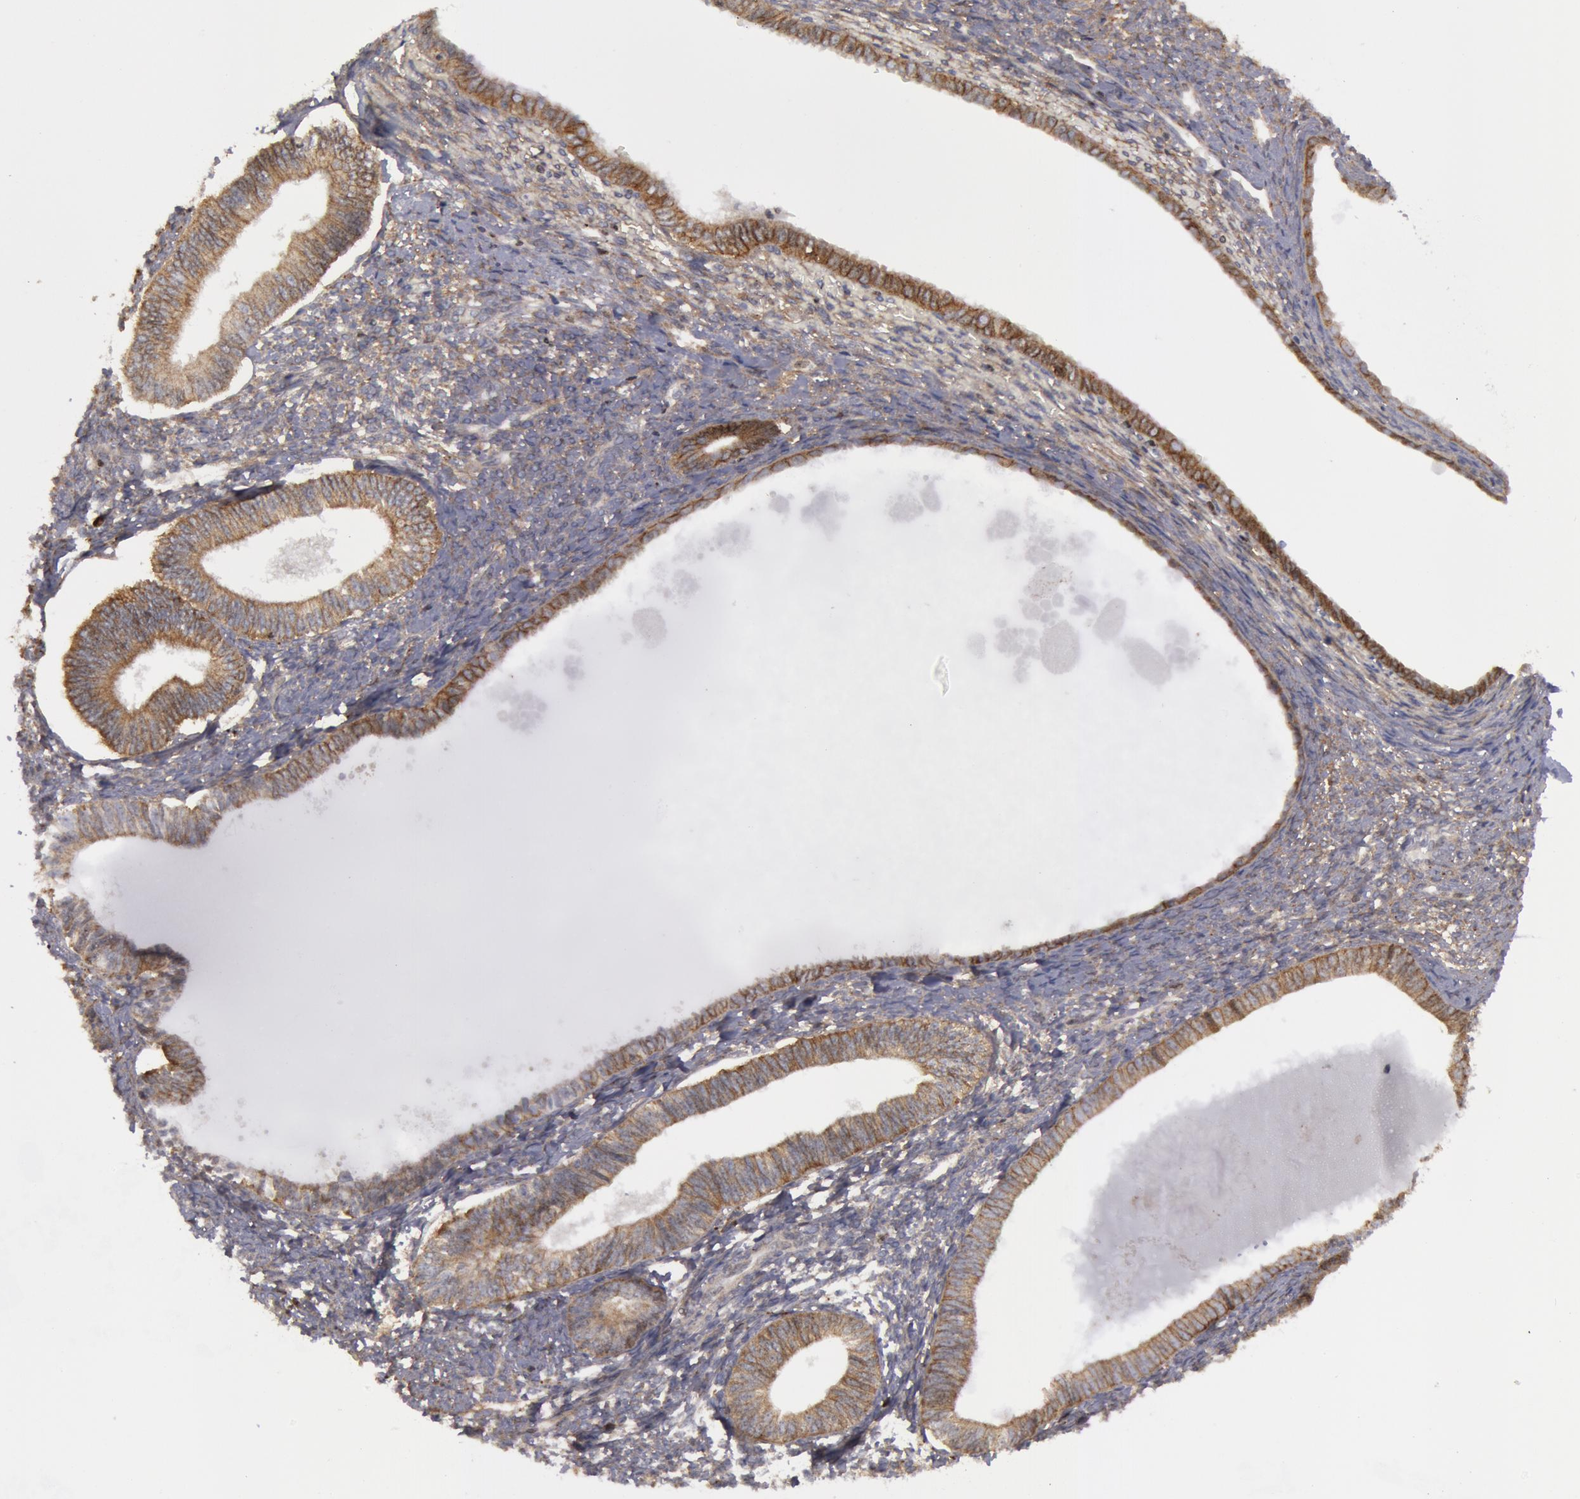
{"staining": {"intensity": "weak", "quantity": "25%-75%", "location": "cytoplasmic/membranous"}, "tissue": "endometrium", "cell_type": "Cells in endometrial stroma", "image_type": "normal", "snomed": [{"axis": "morphology", "description": "Normal tissue, NOS"}, {"axis": "topography", "description": "Endometrium"}], "caption": "Endometrium was stained to show a protein in brown. There is low levels of weak cytoplasmic/membranous positivity in approximately 25%-75% of cells in endometrial stroma. (DAB IHC, brown staining for protein, blue staining for nuclei).", "gene": "ERBB2", "patient": {"sex": "female", "age": 82}}